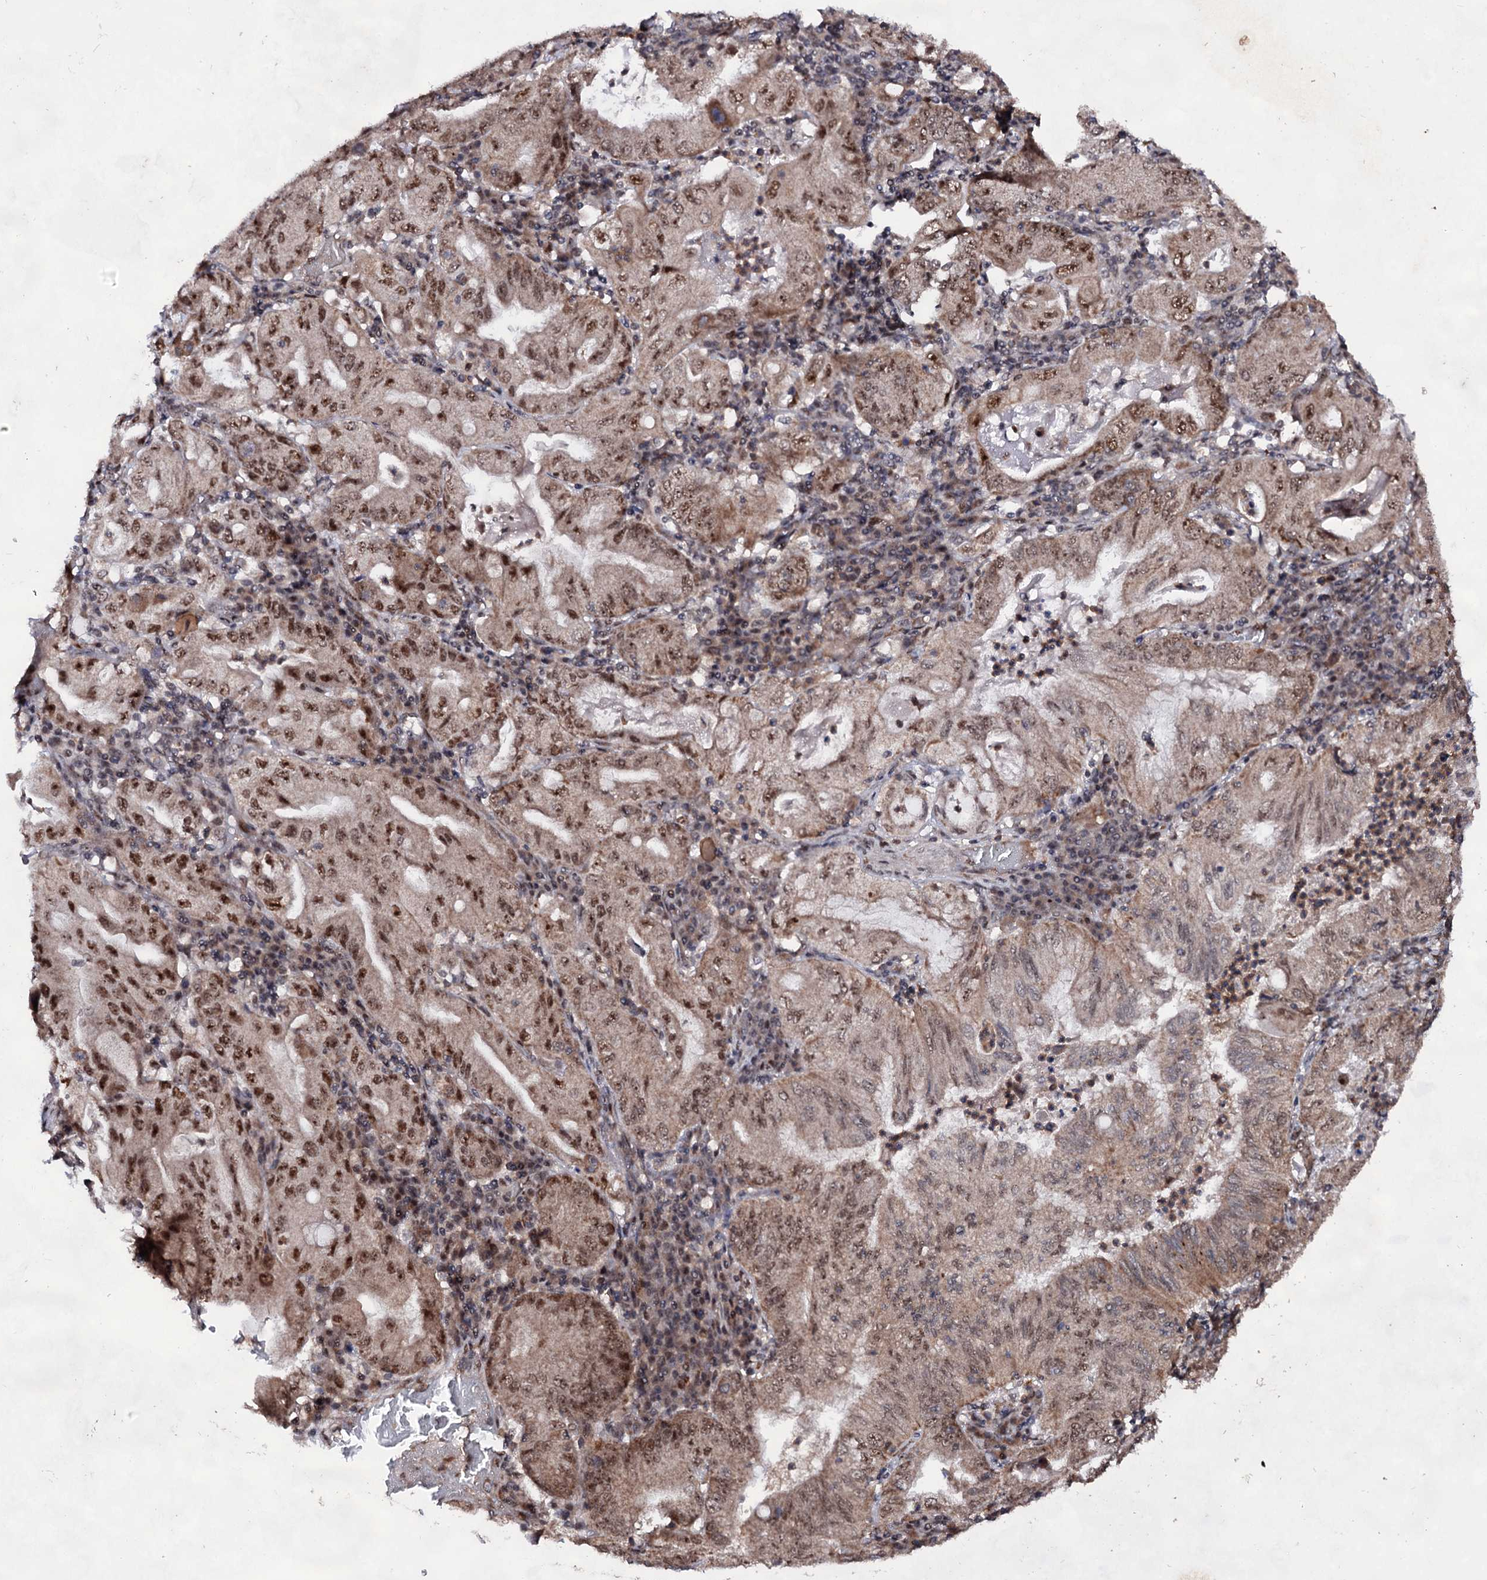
{"staining": {"intensity": "moderate", "quantity": ">75%", "location": "cytoplasmic/membranous,nuclear"}, "tissue": "stomach cancer", "cell_type": "Tumor cells", "image_type": "cancer", "snomed": [{"axis": "morphology", "description": "Normal tissue, NOS"}, {"axis": "morphology", "description": "Adenocarcinoma, NOS"}, {"axis": "topography", "description": "Esophagus"}, {"axis": "topography", "description": "Stomach, upper"}, {"axis": "topography", "description": "Peripheral nerve tissue"}], "caption": "Immunohistochemistry (IHC) (DAB (3,3'-diaminobenzidine)) staining of stomach adenocarcinoma demonstrates moderate cytoplasmic/membranous and nuclear protein positivity in about >75% of tumor cells. The staining is performed using DAB brown chromogen to label protein expression. The nuclei are counter-stained blue using hematoxylin.", "gene": "EXOSC10", "patient": {"sex": "male", "age": 62}}